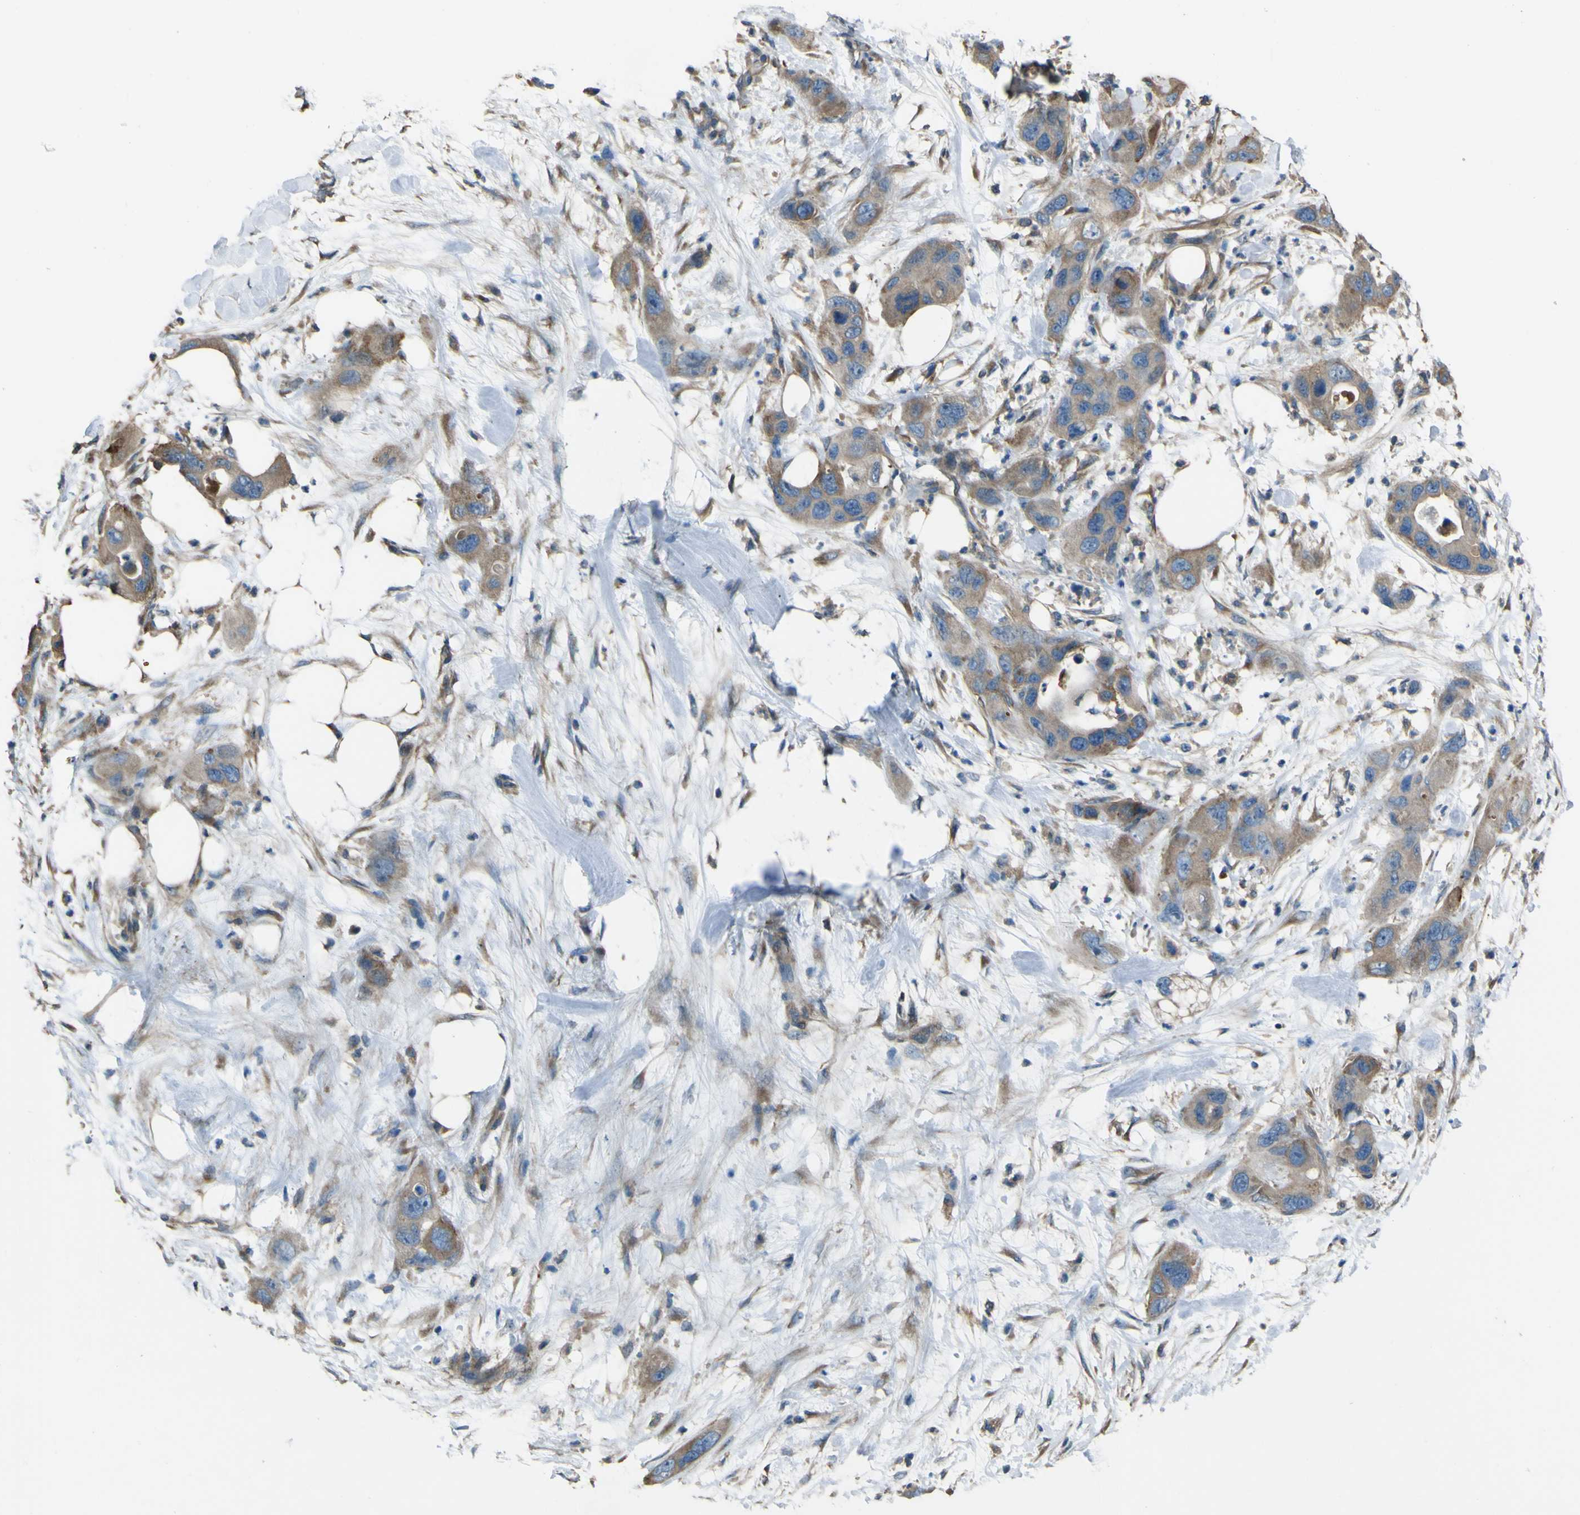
{"staining": {"intensity": "moderate", "quantity": "25%-75%", "location": "cytoplasmic/membranous"}, "tissue": "pancreatic cancer", "cell_type": "Tumor cells", "image_type": "cancer", "snomed": [{"axis": "morphology", "description": "Adenocarcinoma, NOS"}, {"axis": "topography", "description": "Pancreas"}], "caption": "A high-resolution histopathology image shows immunohistochemistry (IHC) staining of pancreatic cancer (adenocarcinoma), which displays moderate cytoplasmic/membranous positivity in about 25%-75% of tumor cells.", "gene": "NAALADL2", "patient": {"sex": "female", "age": 71}}